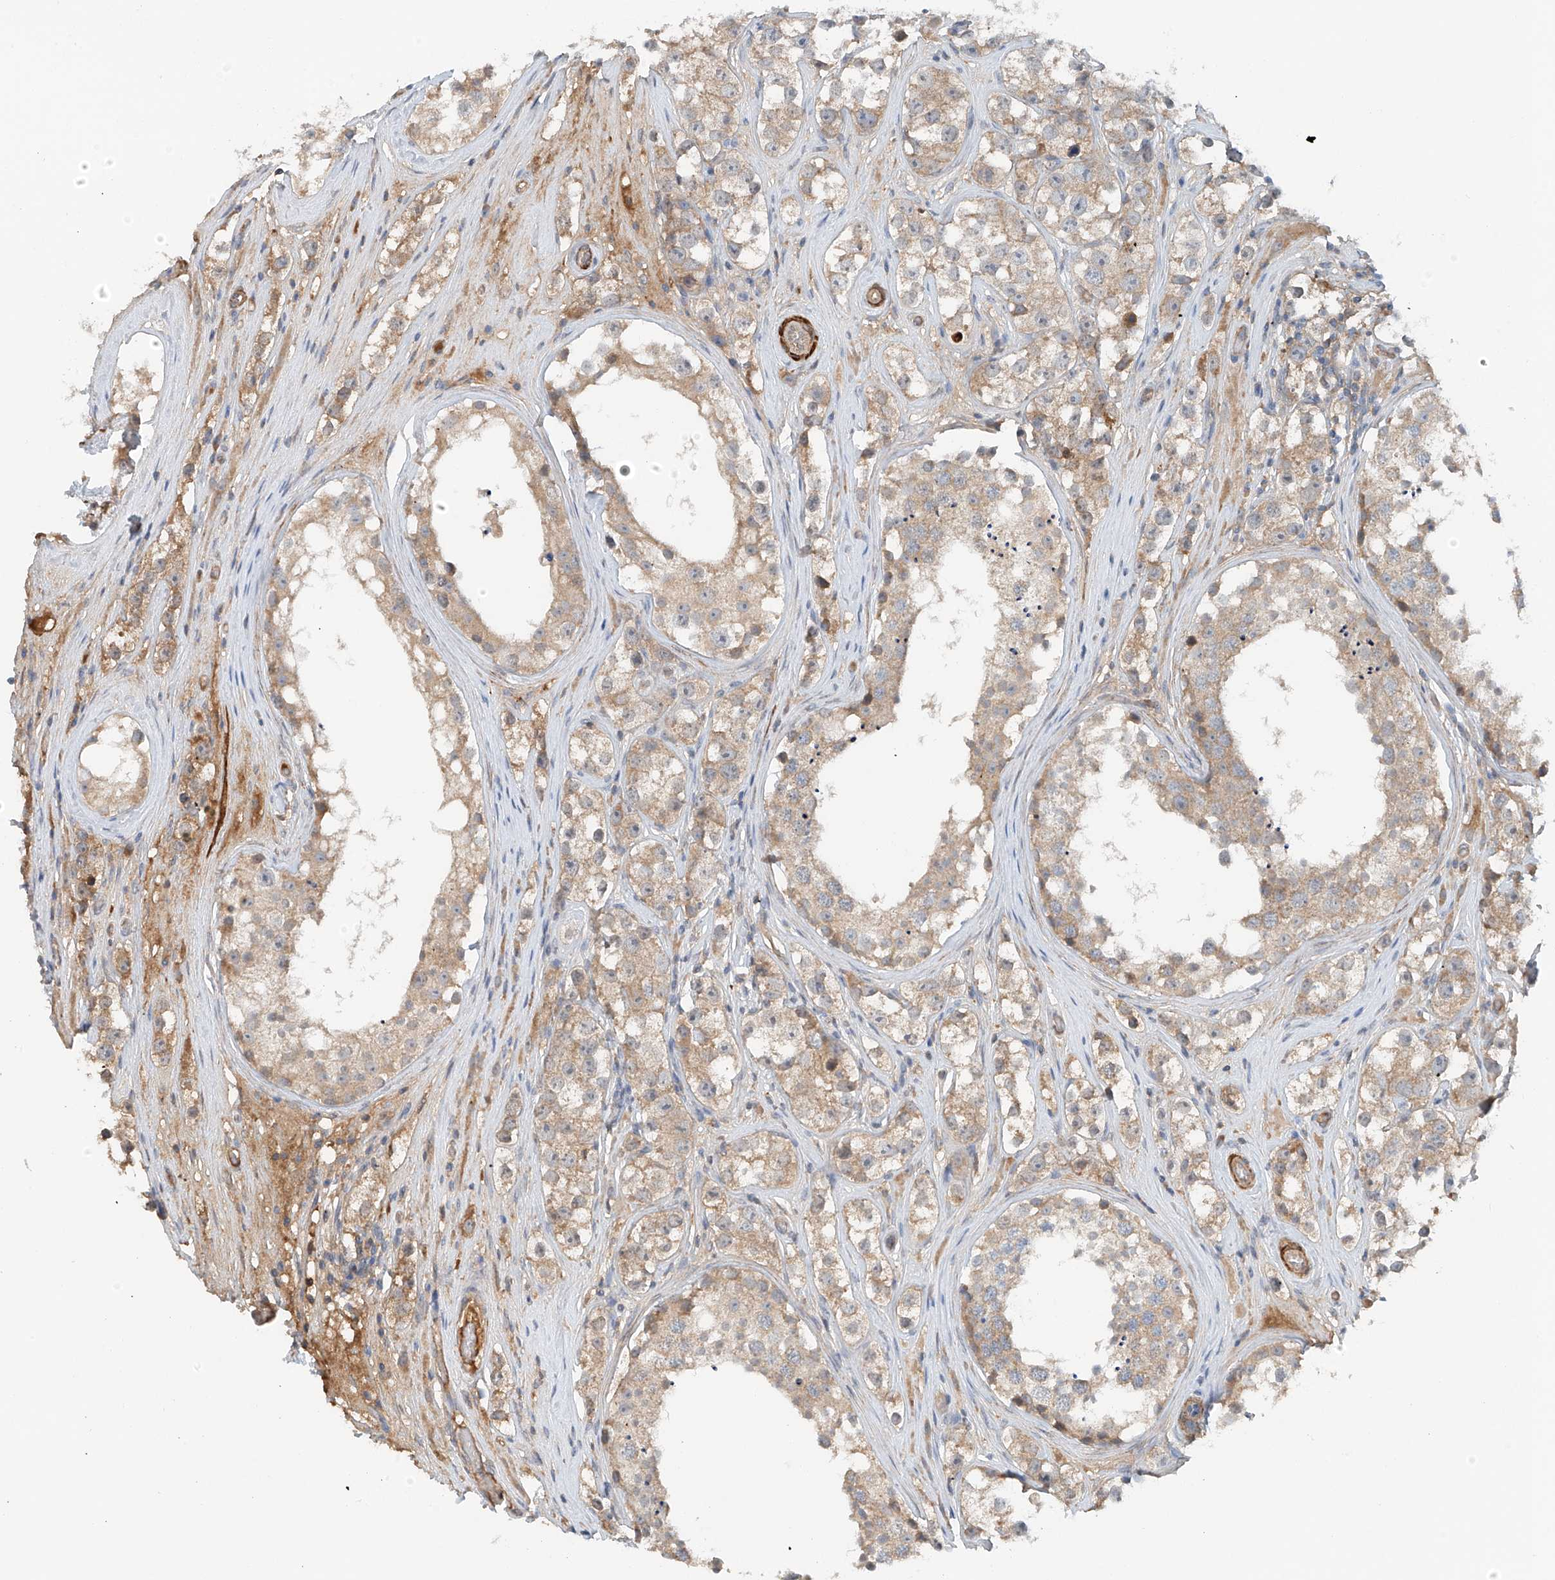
{"staining": {"intensity": "weak", "quantity": ">75%", "location": "cytoplasmic/membranous"}, "tissue": "testis cancer", "cell_type": "Tumor cells", "image_type": "cancer", "snomed": [{"axis": "morphology", "description": "Seminoma, NOS"}, {"axis": "topography", "description": "Testis"}], "caption": "Testis cancer stained with DAB (3,3'-diaminobenzidine) IHC displays low levels of weak cytoplasmic/membranous expression in about >75% of tumor cells. (DAB IHC with brightfield microscopy, high magnification).", "gene": "LYRM9", "patient": {"sex": "male", "age": 28}}